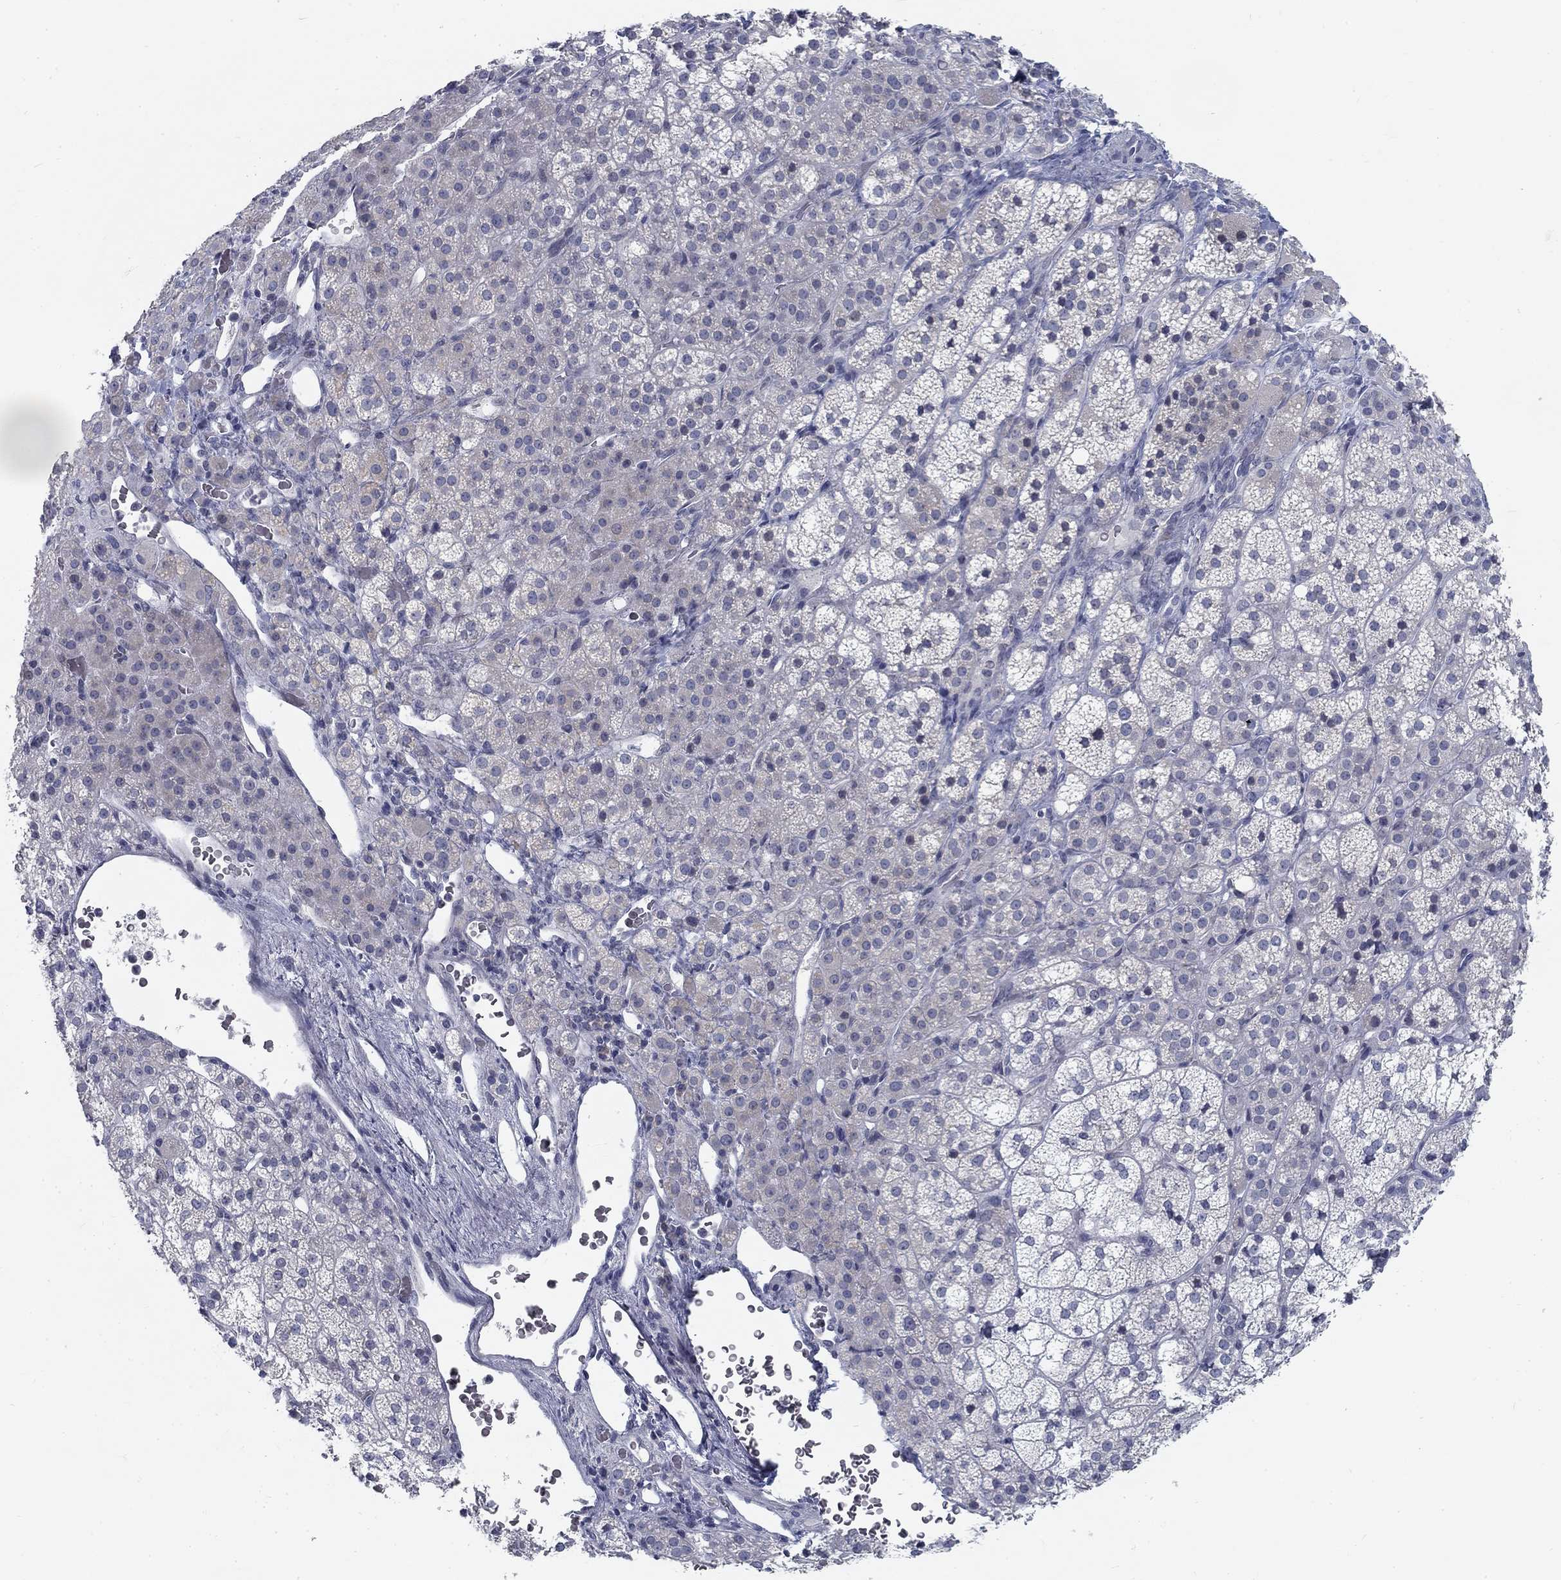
{"staining": {"intensity": "negative", "quantity": "none", "location": "none"}, "tissue": "adrenal gland", "cell_type": "Glandular cells", "image_type": "normal", "snomed": [{"axis": "morphology", "description": "Normal tissue, NOS"}, {"axis": "topography", "description": "Adrenal gland"}], "caption": "A histopathology image of human adrenal gland is negative for staining in glandular cells. (IHC, brightfield microscopy, high magnification).", "gene": "ATP1A3", "patient": {"sex": "female", "age": 60}}